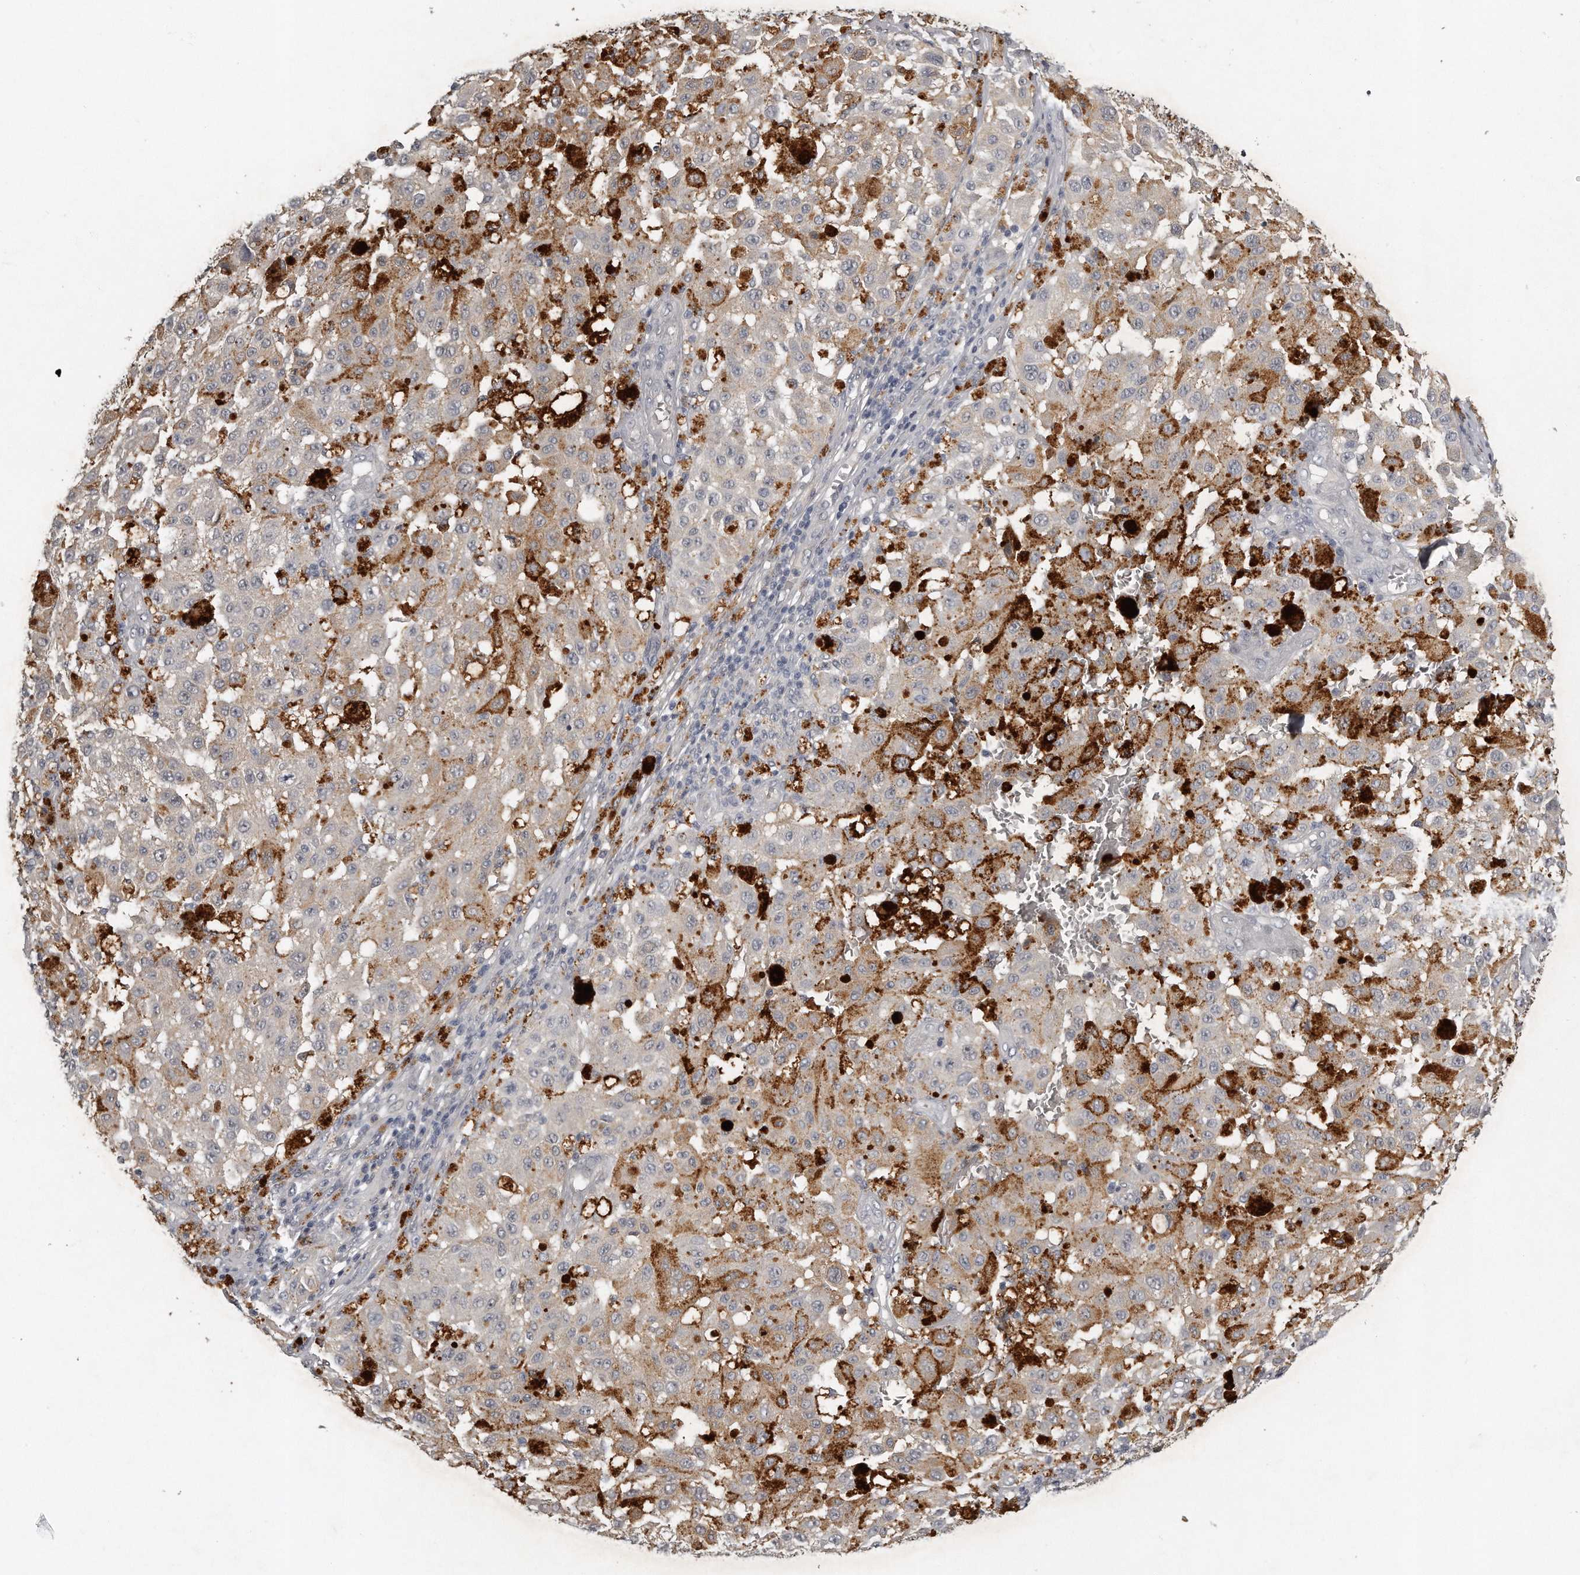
{"staining": {"intensity": "weak", "quantity": "25%-75%", "location": "cytoplasmic/membranous"}, "tissue": "melanoma", "cell_type": "Tumor cells", "image_type": "cancer", "snomed": [{"axis": "morphology", "description": "Malignant melanoma, NOS"}, {"axis": "topography", "description": "Skin"}], "caption": "DAB (3,3'-diaminobenzidine) immunohistochemical staining of human melanoma exhibits weak cytoplasmic/membranous protein staining in about 25%-75% of tumor cells.", "gene": "GGCT", "patient": {"sex": "female", "age": 64}}